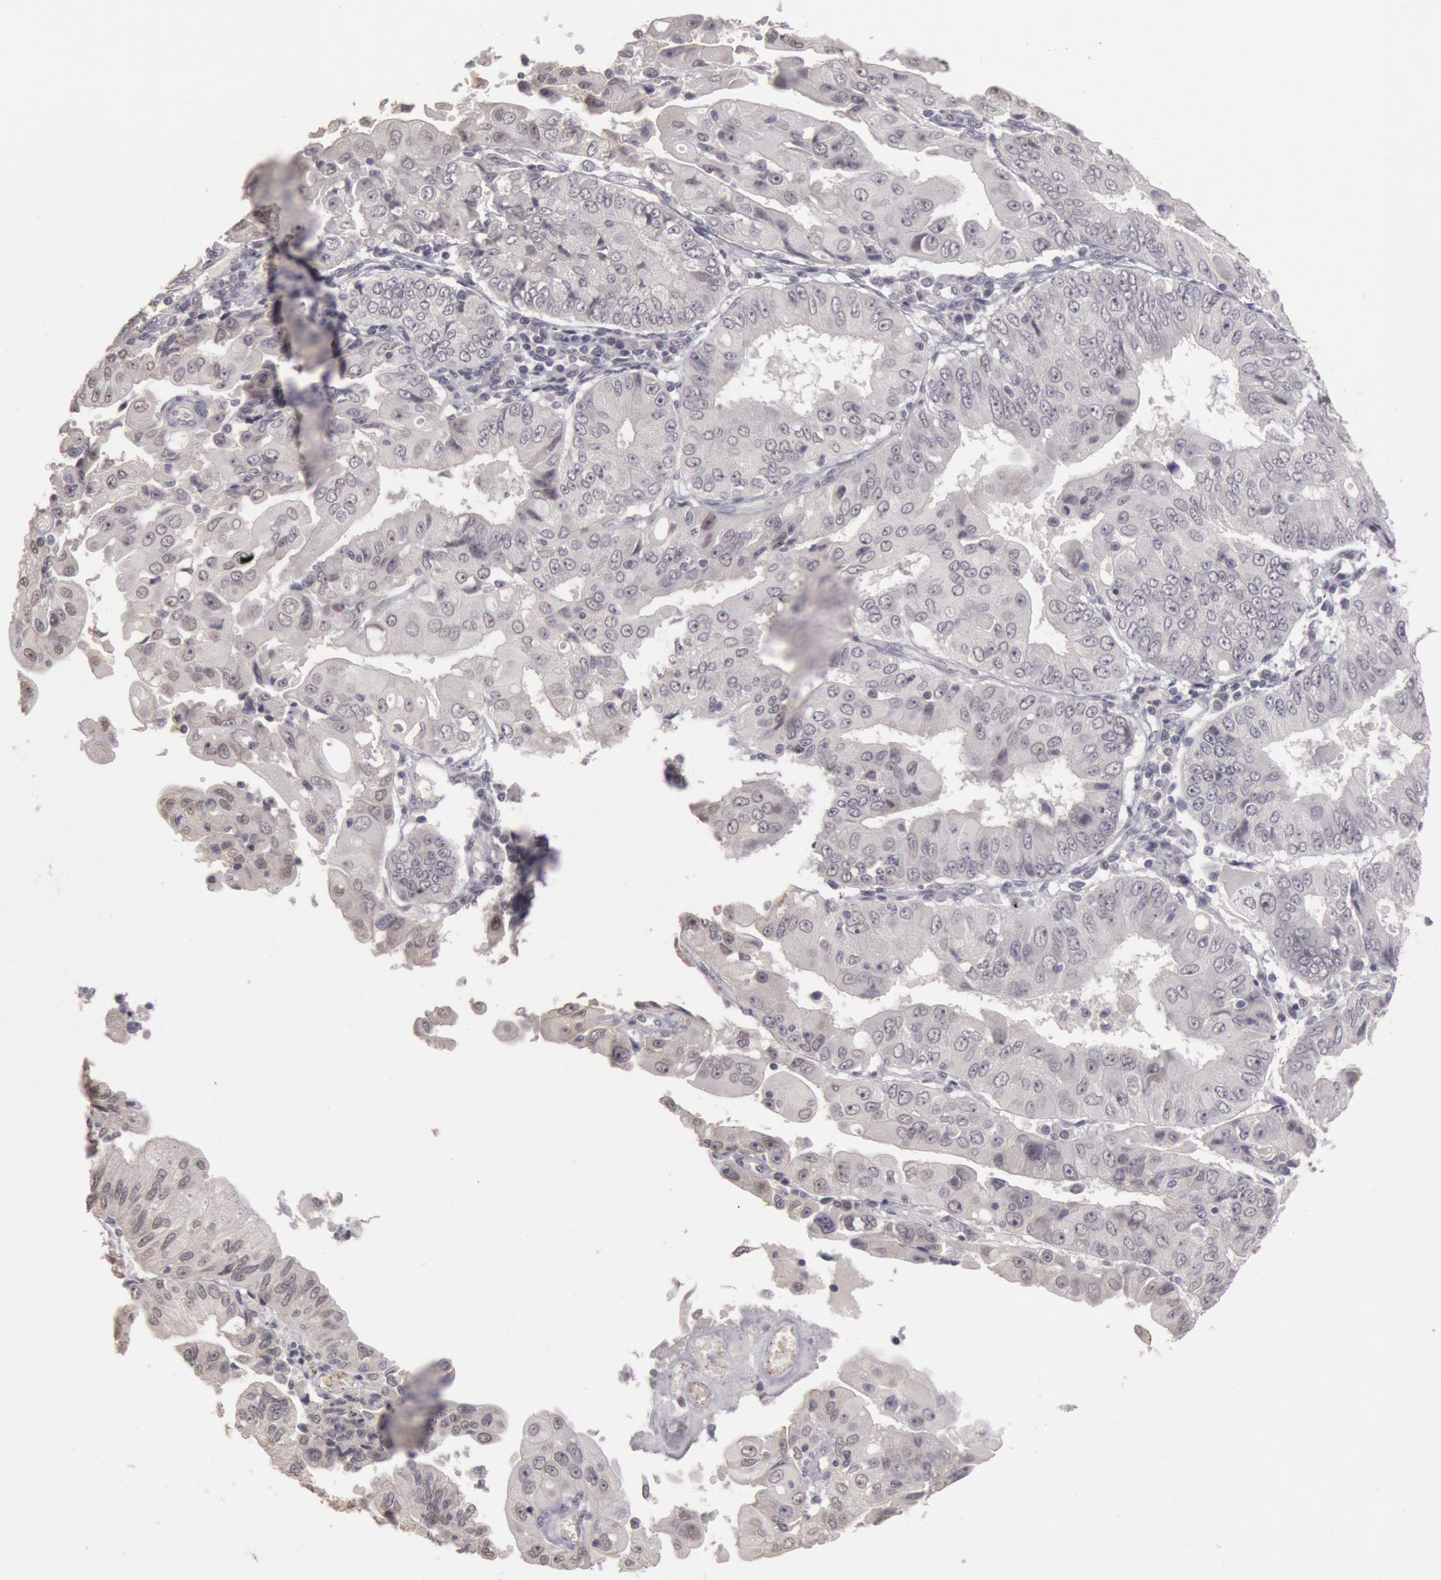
{"staining": {"intensity": "negative", "quantity": "none", "location": "none"}, "tissue": "endometrial cancer", "cell_type": "Tumor cells", "image_type": "cancer", "snomed": [{"axis": "morphology", "description": "Adenocarcinoma, NOS"}, {"axis": "topography", "description": "Endometrium"}], "caption": "Human adenocarcinoma (endometrial) stained for a protein using immunohistochemistry (IHC) displays no staining in tumor cells.", "gene": "RIMBP3C", "patient": {"sex": "female", "age": 75}}